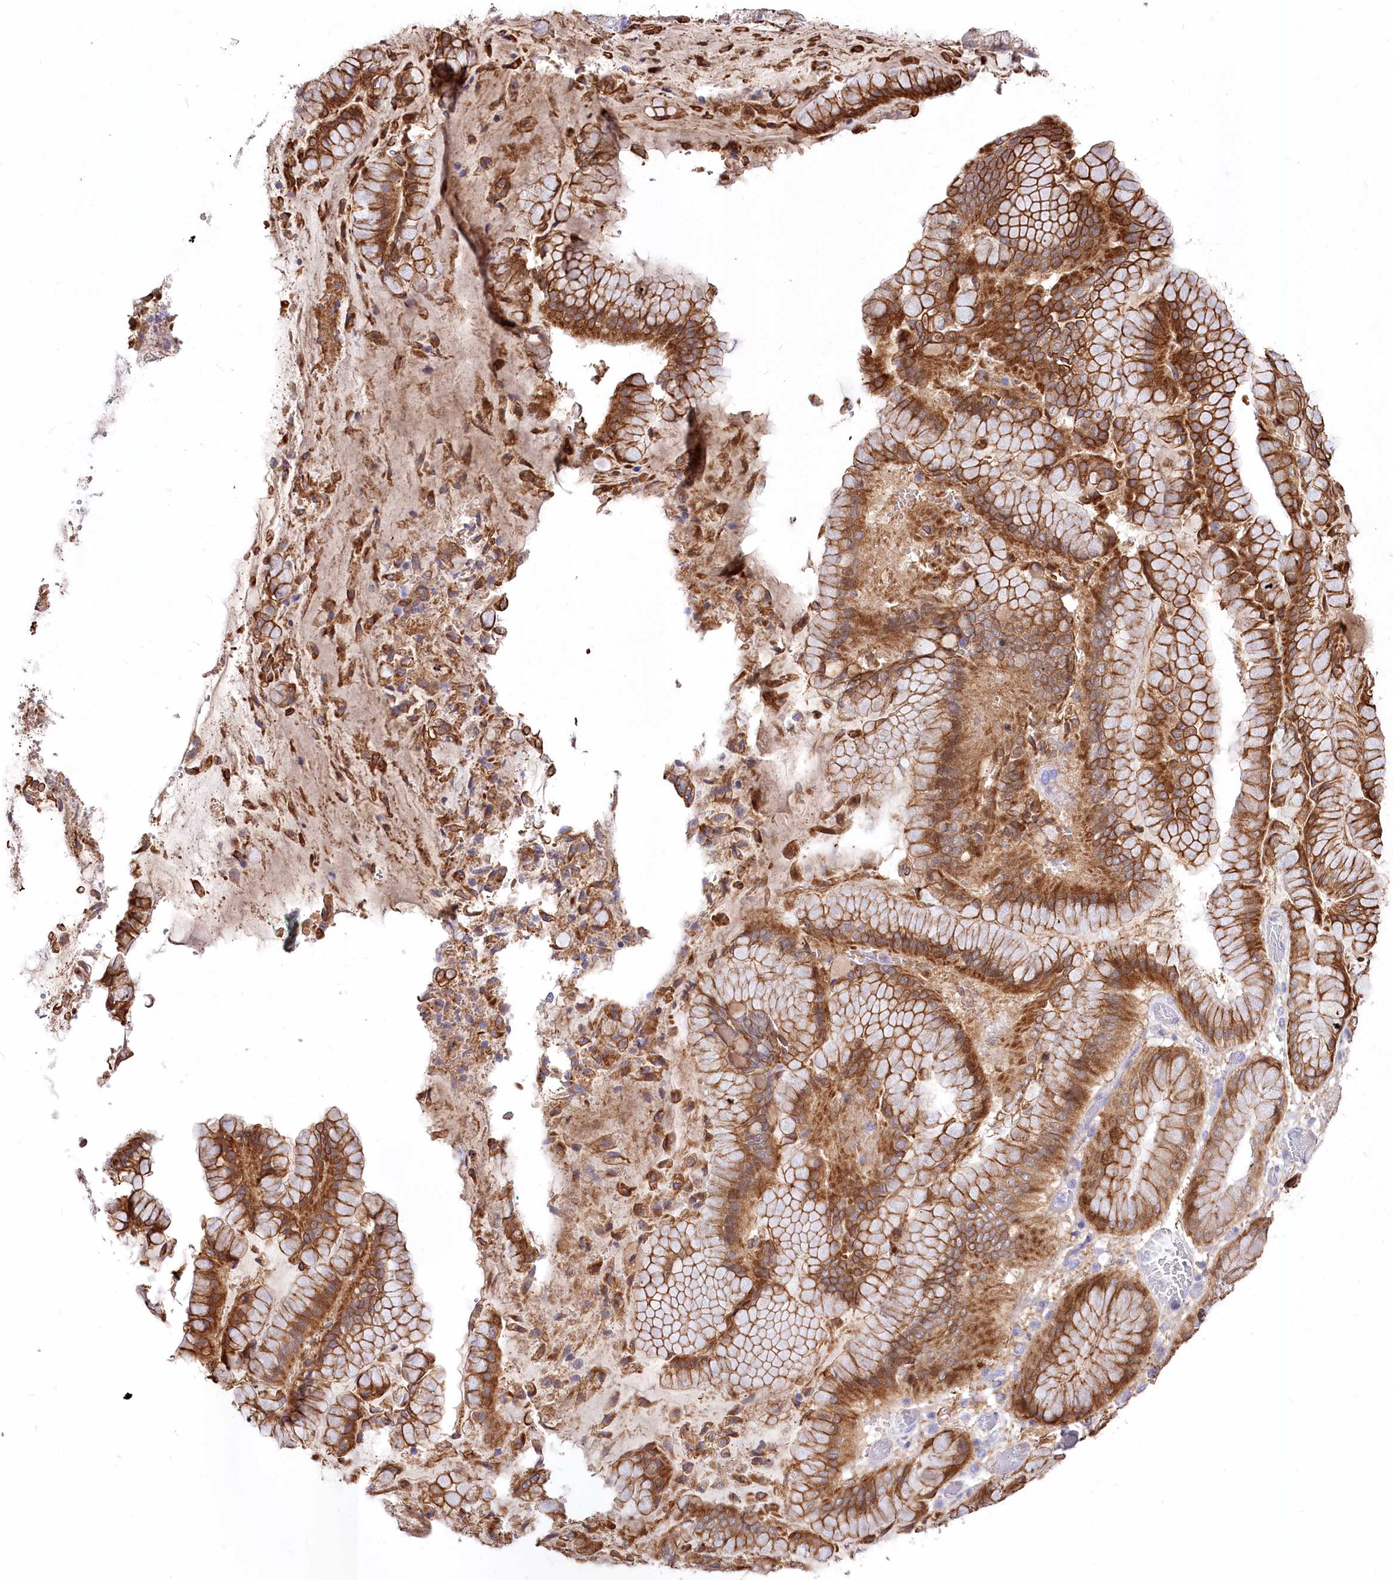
{"staining": {"intensity": "moderate", "quantity": ">75%", "location": "cytoplasmic/membranous"}, "tissue": "stomach cancer", "cell_type": "Tumor cells", "image_type": "cancer", "snomed": [{"axis": "morphology", "description": "Normal tissue, NOS"}, {"axis": "morphology", "description": "Adenocarcinoma, NOS"}, {"axis": "topography", "description": "Lymph node"}, {"axis": "topography", "description": "Stomach"}], "caption": "DAB immunohistochemical staining of stomach cancer shows moderate cytoplasmic/membranous protein expression in about >75% of tumor cells.", "gene": "PTER", "patient": {"sex": "male", "age": 48}}